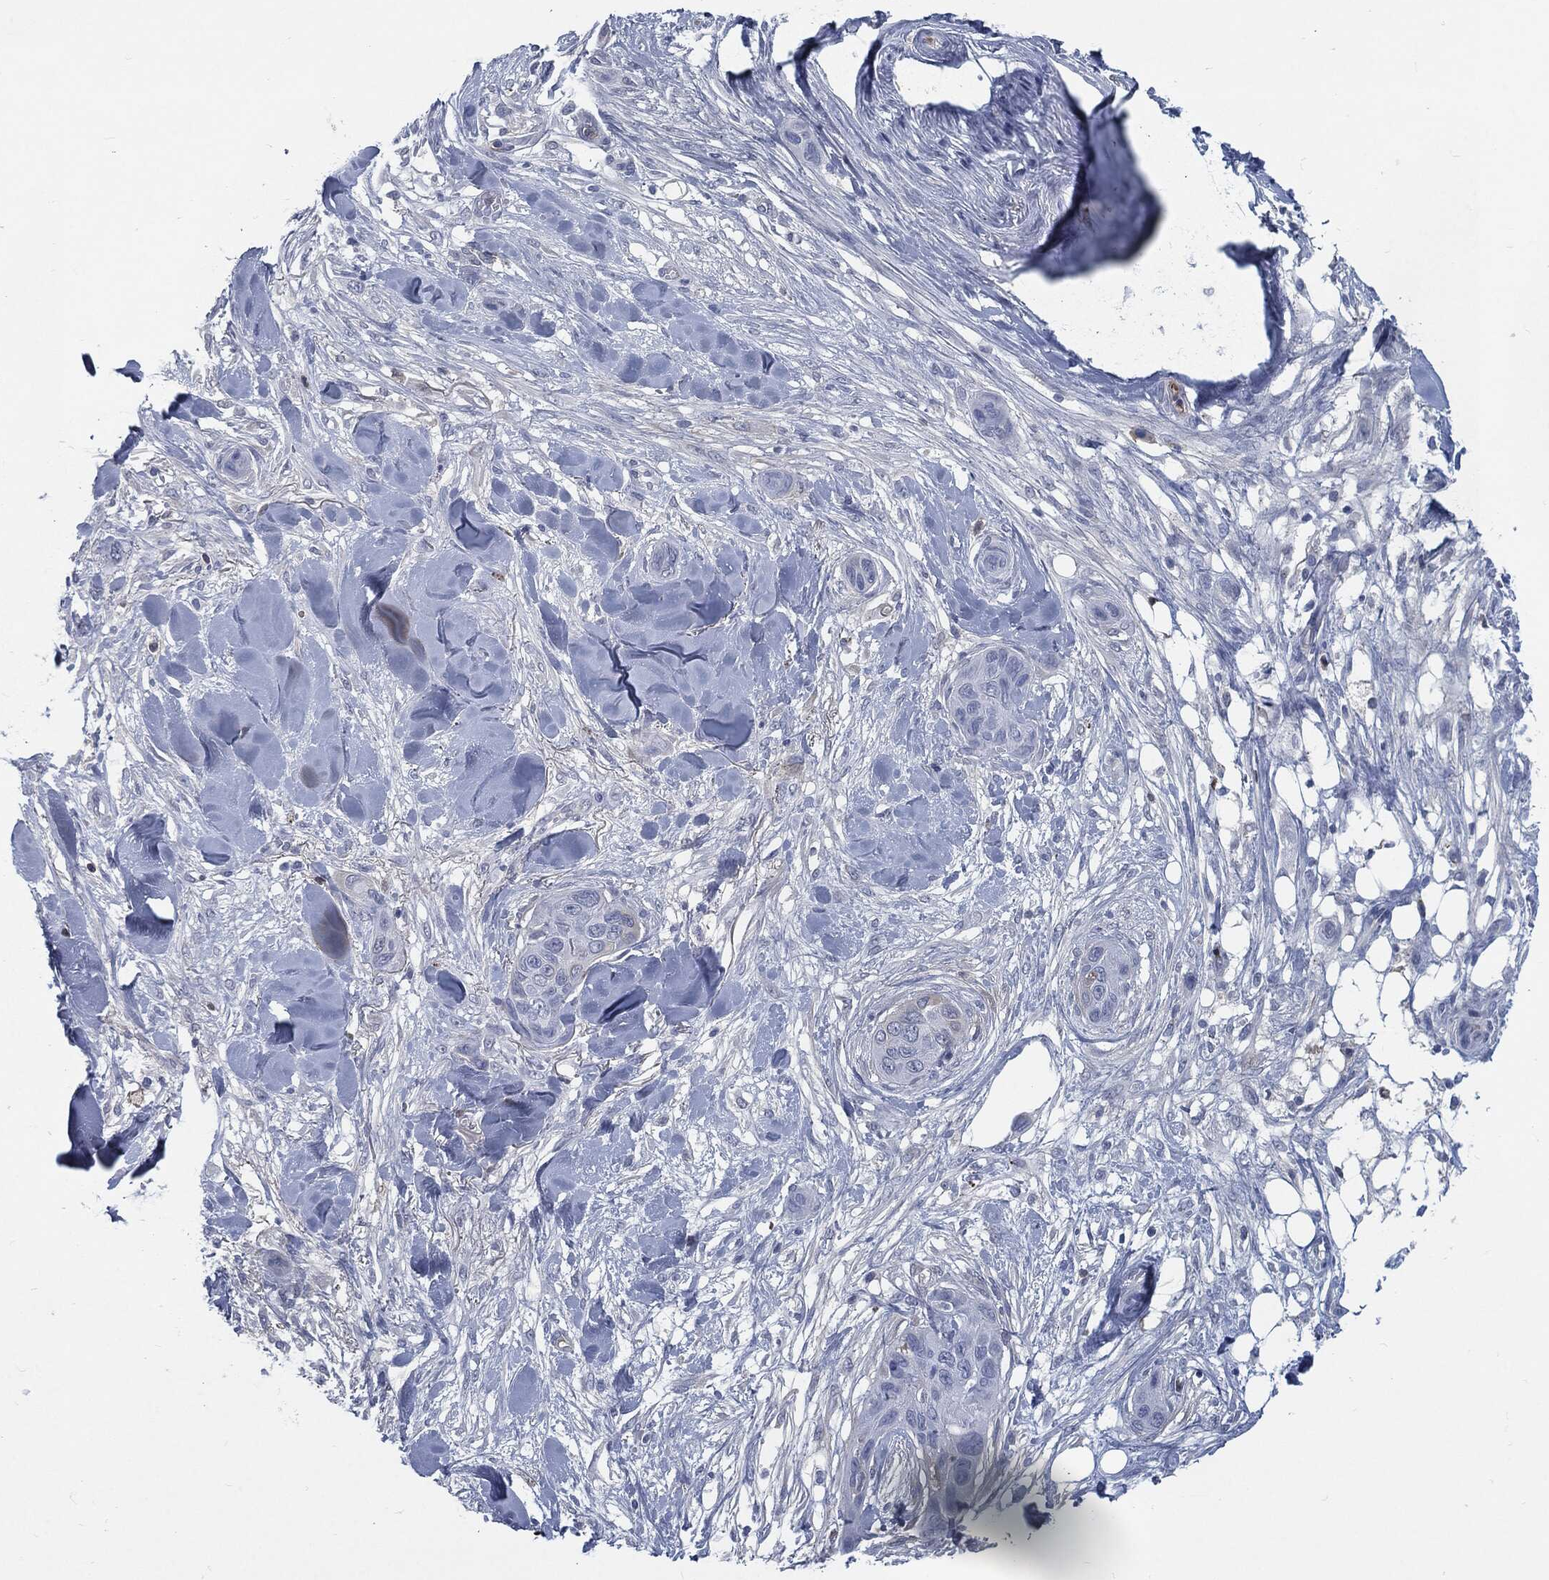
{"staining": {"intensity": "negative", "quantity": "none", "location": "none"}, "tissue": "skin cancer", "cell_type": "Tumor cells", "image_type": "cancer", "snomed": [{"axis": "morphology", "description": "Squamous cell carcinoma, NOS"}, {"axis": "topography", "description": "Skin"}], "caption": "Immunohistochemistry image of human squamous cell carcinoma (skin) stained for a protein (brown), which shows no staining in tumor cells.", "gene": "MST1", "patient": {"sex": "male", "age": 78}}